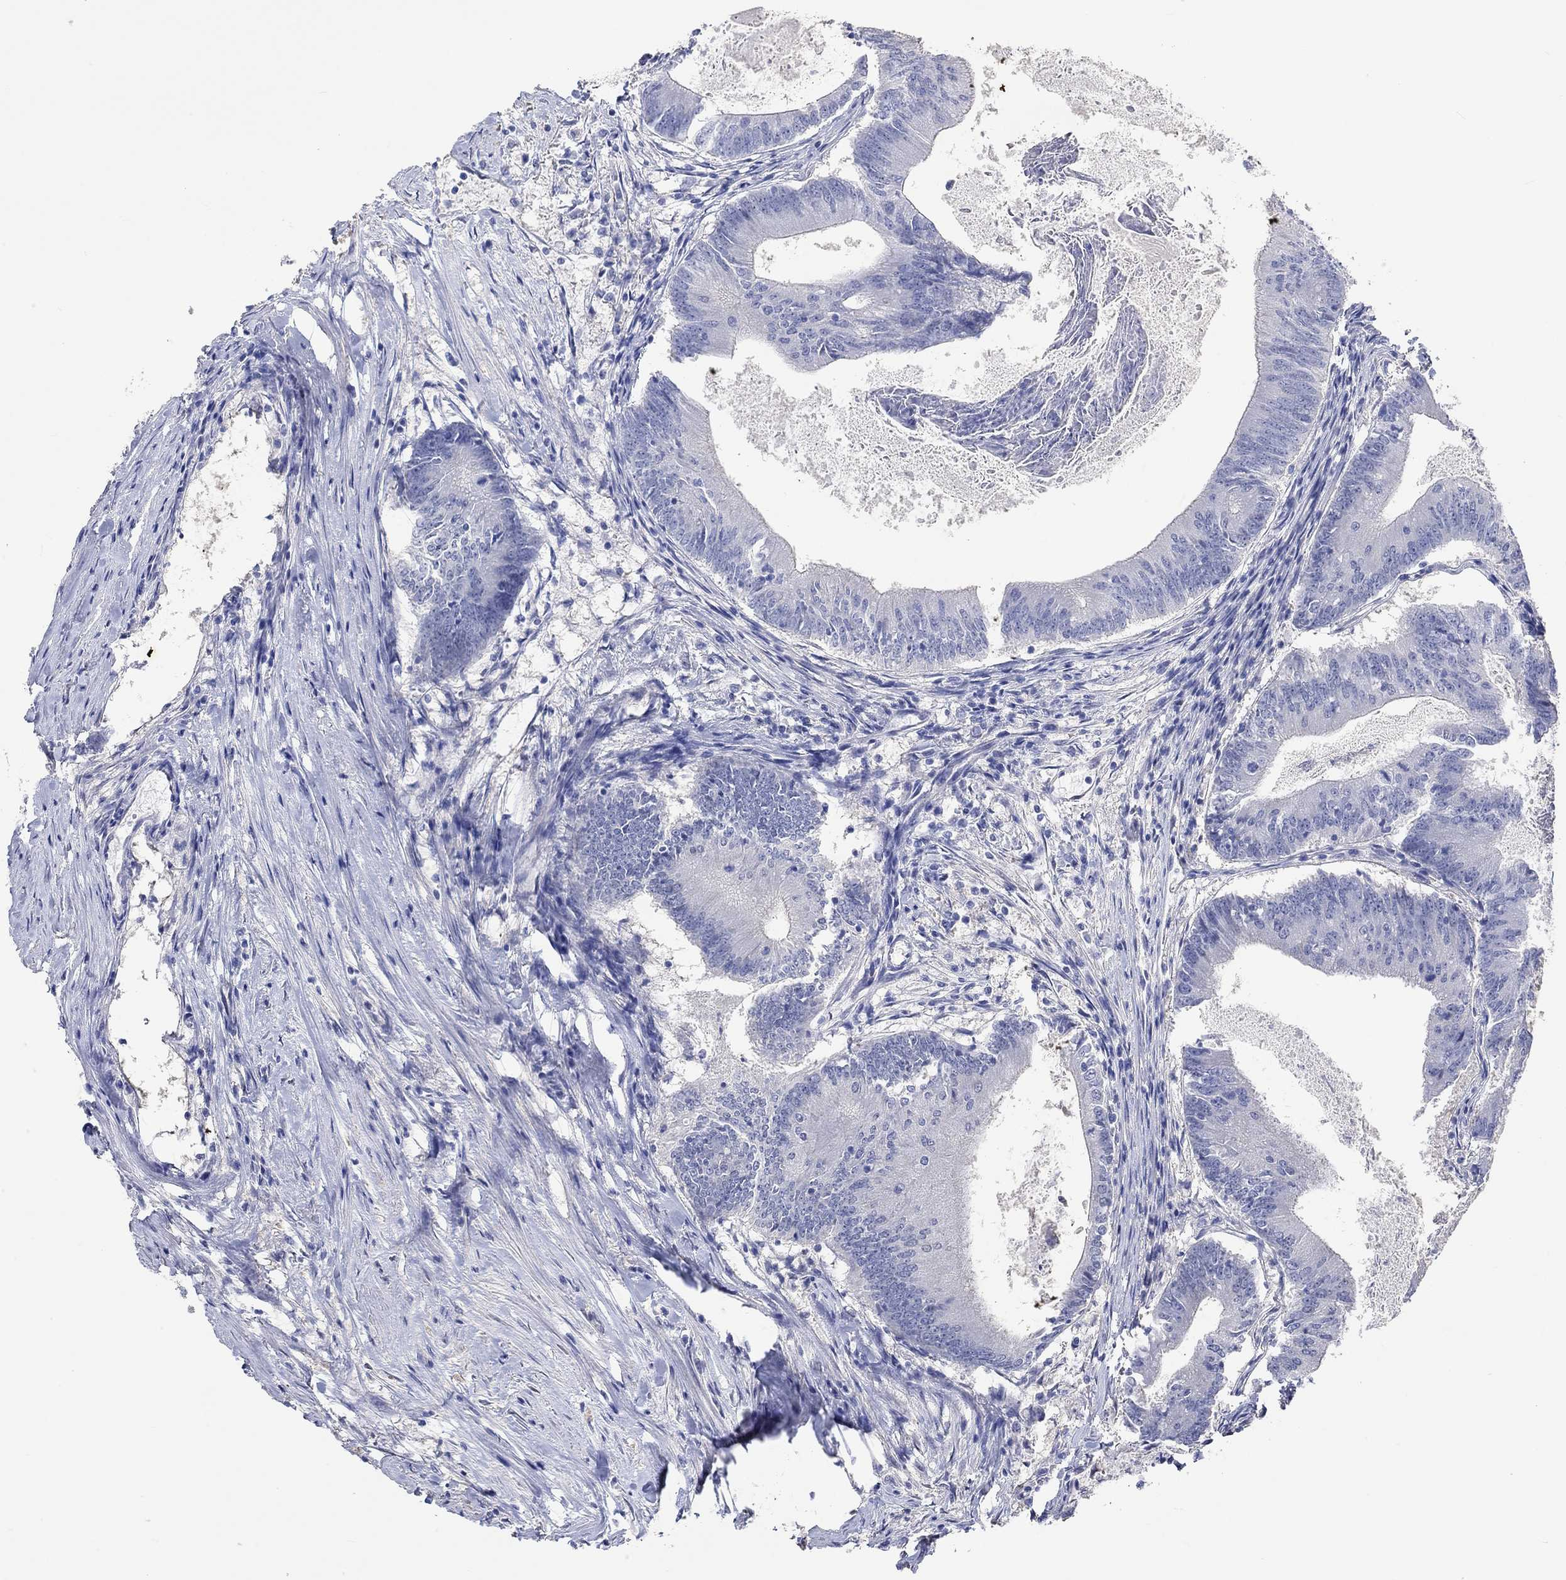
{"staining": {"intensity": "negative", "quantity": "none", "location": "none"}, "tissue": "colorectal cancer", "cell_type": "Tumor cells", "image_type": "cancer", "snomed": [{"axis": "morphology", "description": "Adenocarcinoma, NOS"}, {"axis": "topography", "description": "Colon"}], "caption": "Tumor cells are negative for protein expression in human colorectal adenocarcinoma.", "gene": "PNMA5", "patient": {"sex": "female", "age": 70}}